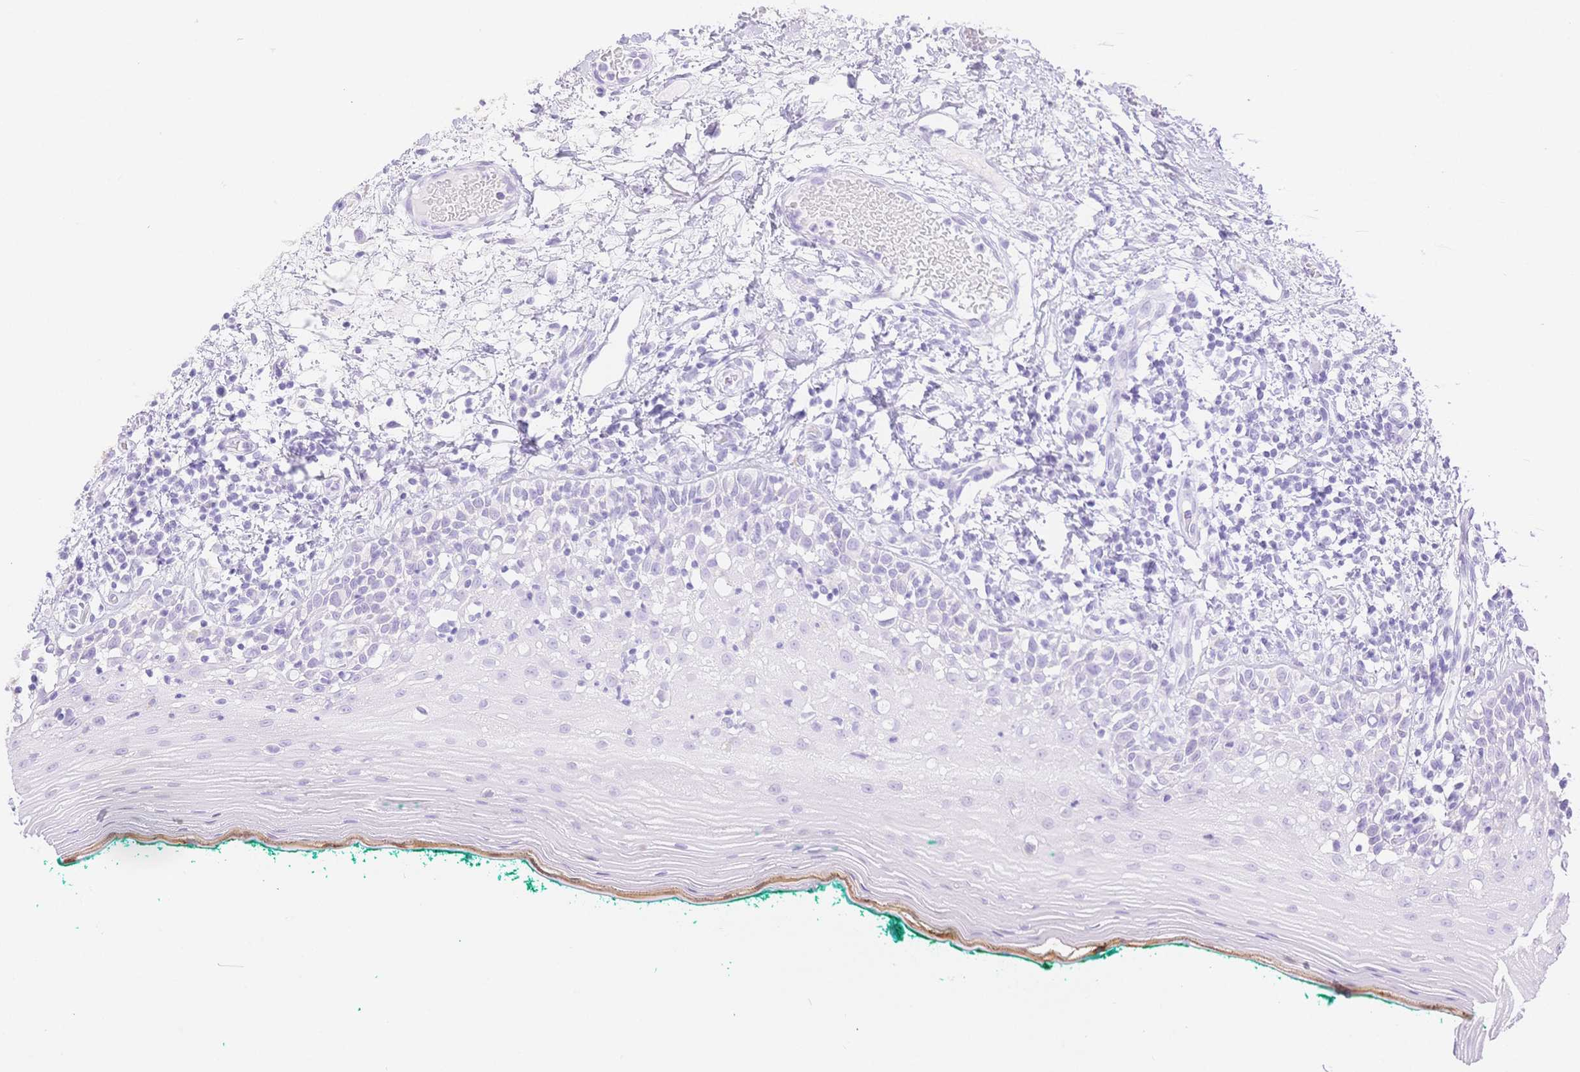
{"staining": {"intensity": "negative", "quantity": "none", "location": "none"}, "tissue": "oral mucosa", "cell_type": "Squamous epithelial cells", "image_type": "normal", "snomed": [{"axis": "morphology", "description": "Normal tissue, NOS"}, {"axis": "topography", "description": "Oral tissue"}], "caption": "Oral mucosa was stained to show a protein in brown. There is no significant expression in squamous epithelial cells. (Stains: DAB (3,3'-diaminobenzidine) immunohistochemistry (IHC) with hematoxylin counter stain, Microscopy: brightfield microscopy at high magnification).", "gene": "WDR54", "patient": {"sex": "female", "age": 83}}